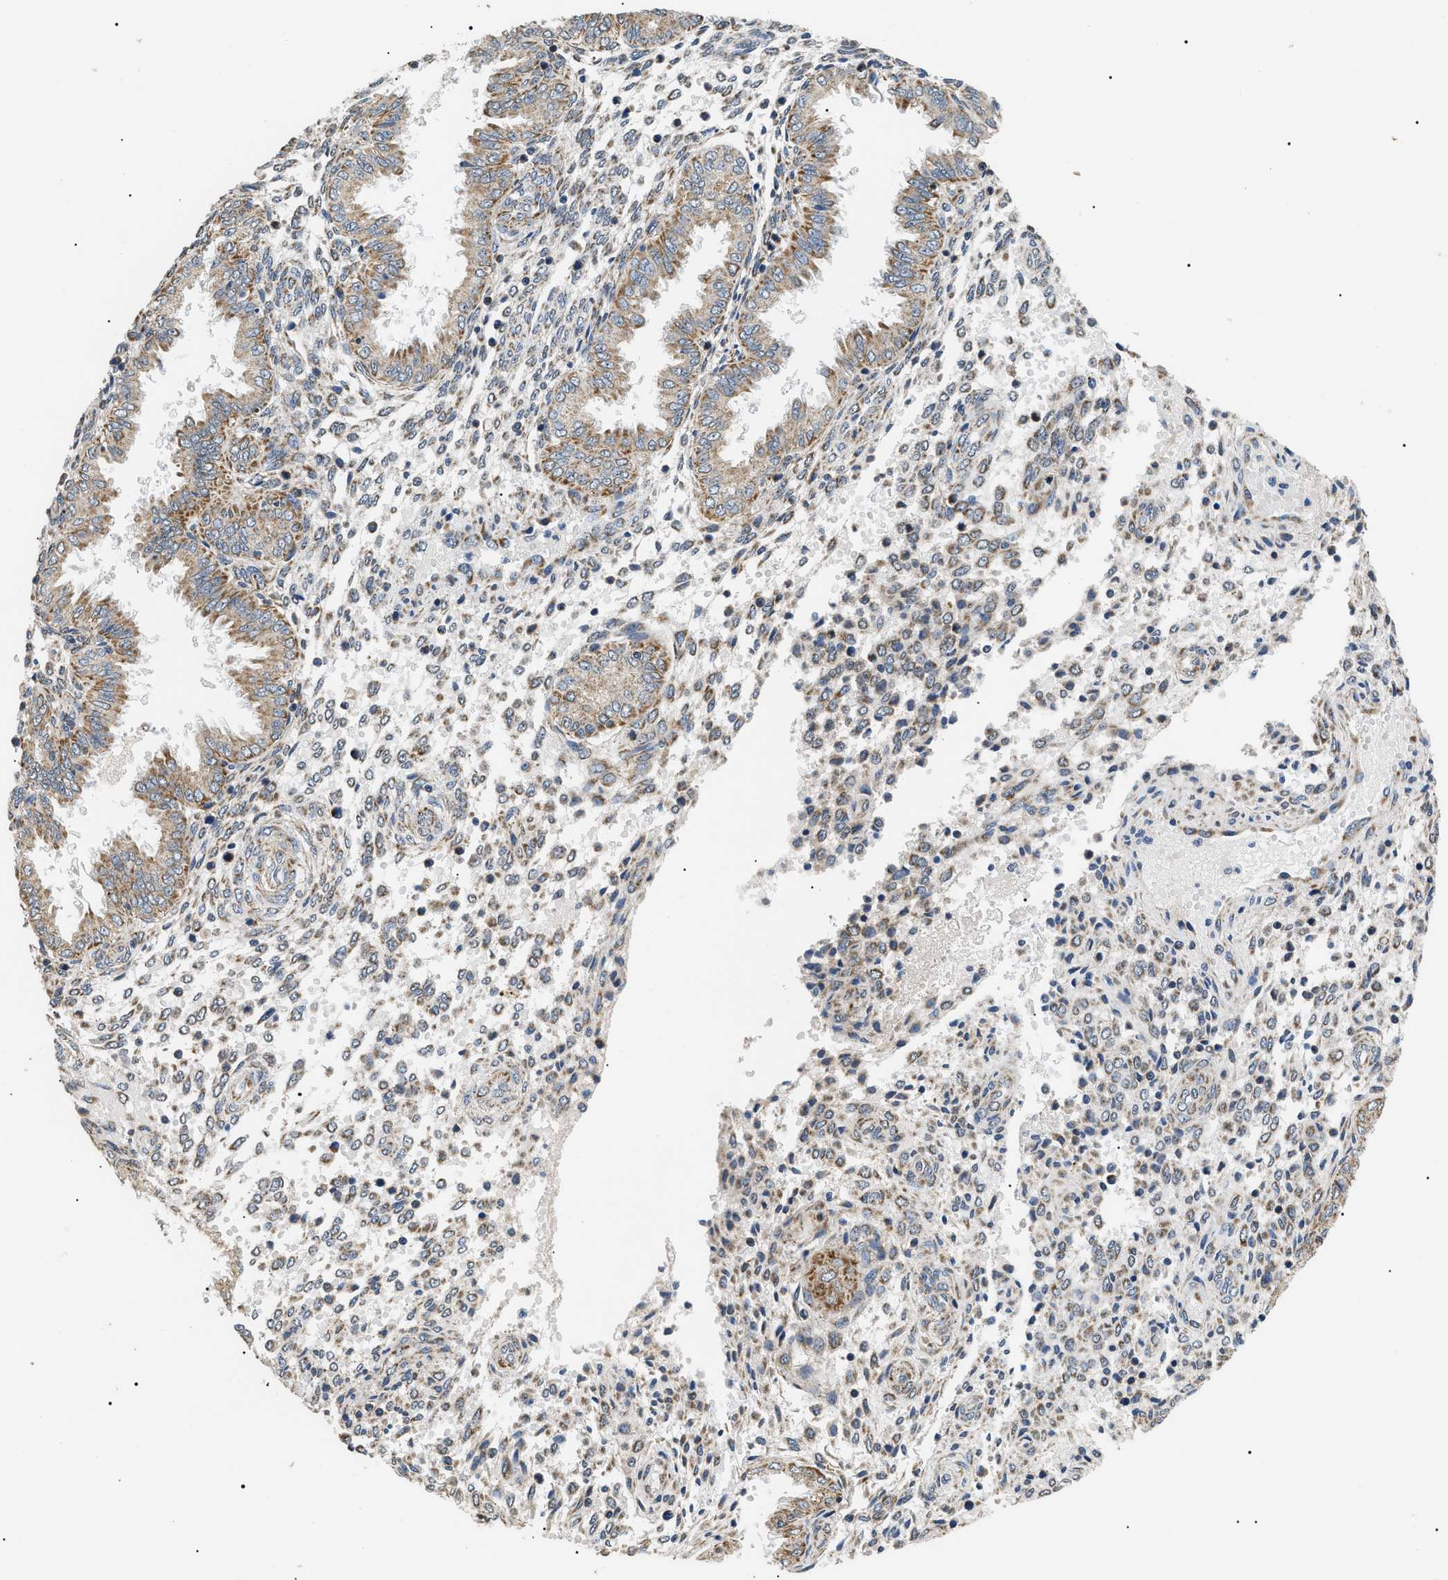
{"staining": {"intensity": "moderate", "quantity": "<25%", "location": "cytoplasmic/membranous"}, "tissue": "endometrium", "cell_type": "Cells in endometrial stroma", "image_type": "normal", "snomed": [{"axis": "morphology", "description": "Normal tissue, NOS"}, {"axis": "topography", "description": "Endometrium"}], "caption": "IHC of unremarkable endometrium demonstrates low levels of moderate cytoplasmic/membranous expression in approximately <25% of cells in endometrial stroma.", "gene": "TOMM6", "patient": {"sex": "female", "age": 33}}